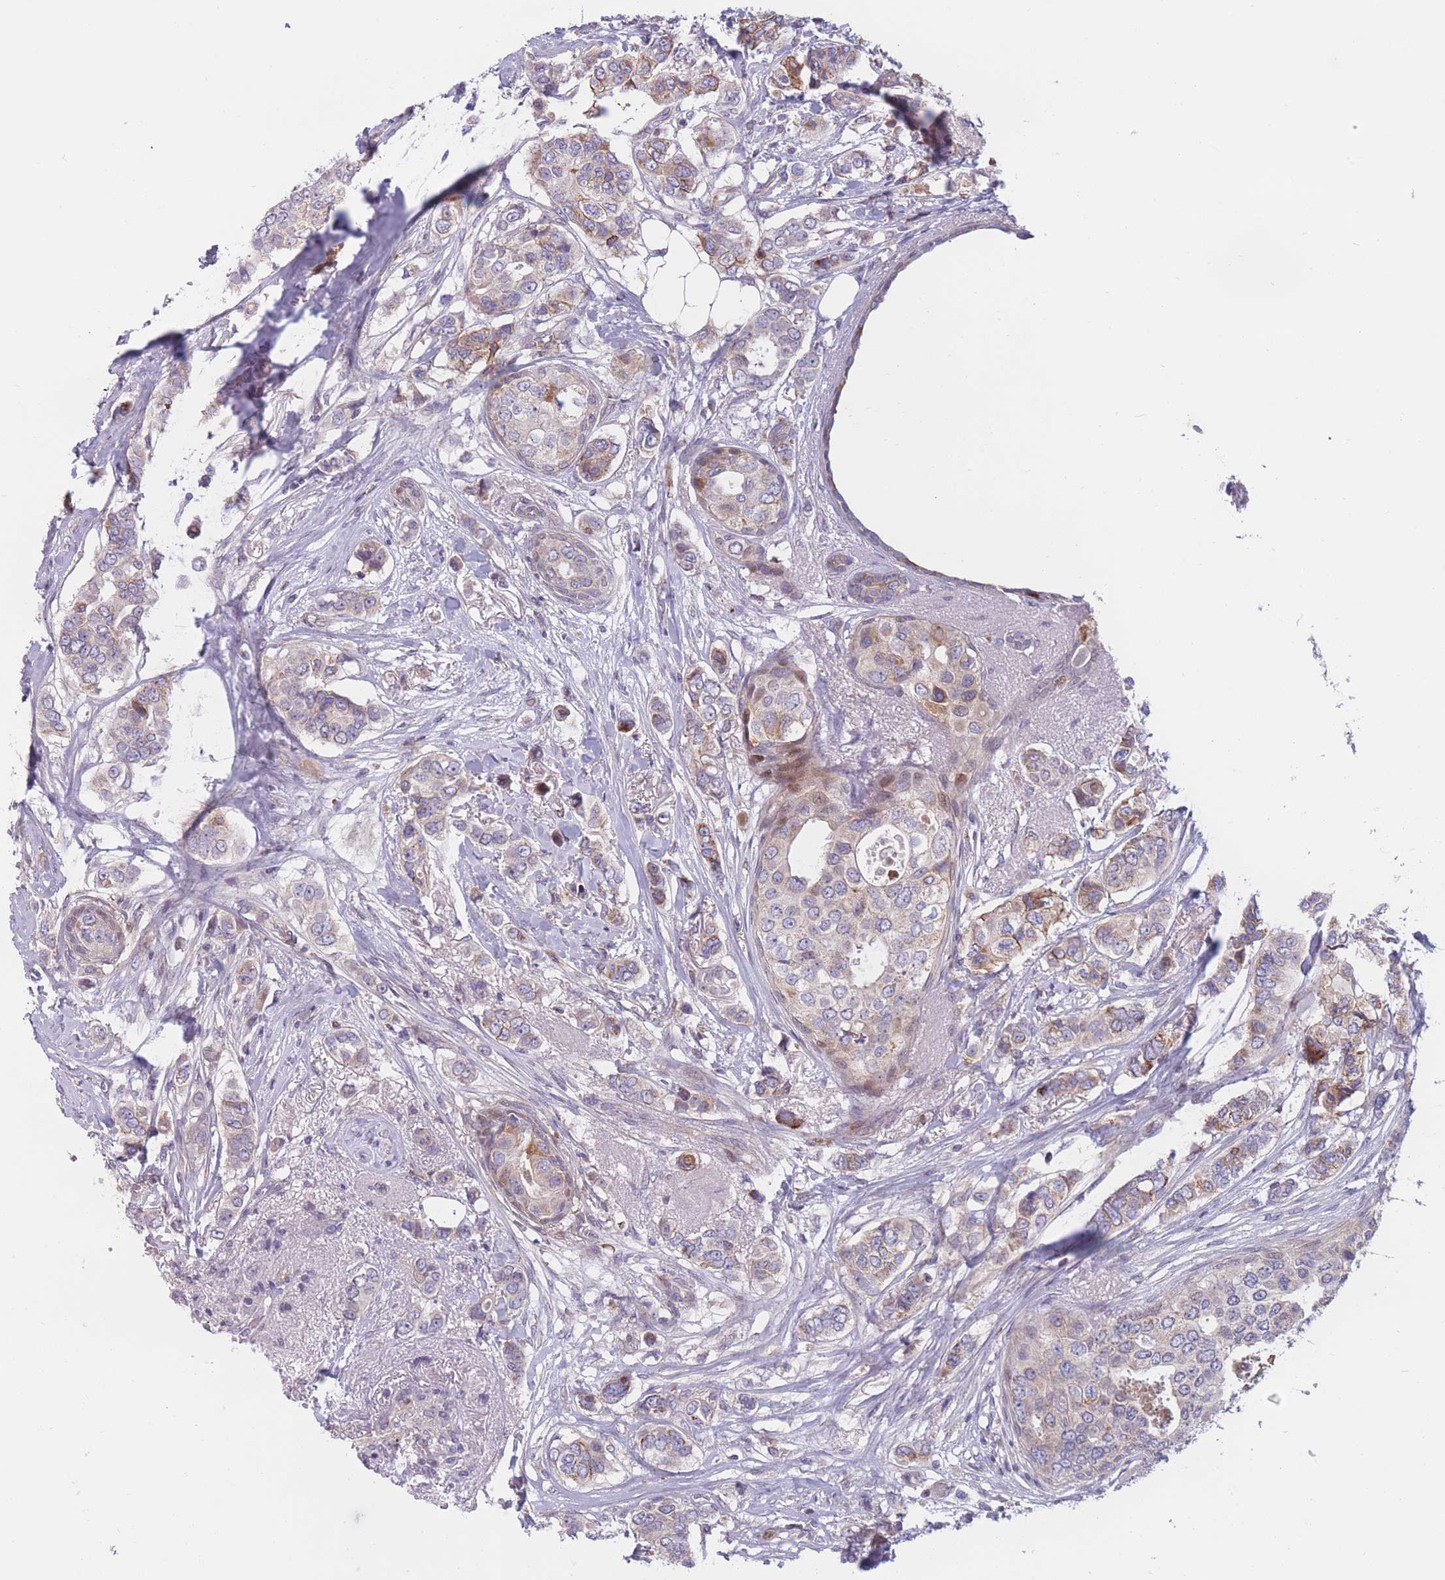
{"staining": {"intensity": "moderate", "quantity": "25%-75%", "location": "cytoplasmic/membranous"}, "tissue": "breast cancer", "cell_type": "Tumor cells", "image_type": "cancer", "snomed": [{"axis": "morphology", "description": "Lobular carcinoma"}, {"axis": "topography", "description": "Breast"}], "caption": "Brown immunohistochemical staining in human lobular carcinoma (breast) exhibits moderate cytoplasmic/membranous positivity in approximately 25%-75% of tumor cells.", "gene": "PDE4A", "patient": {"sex": "female", "age": 51}}